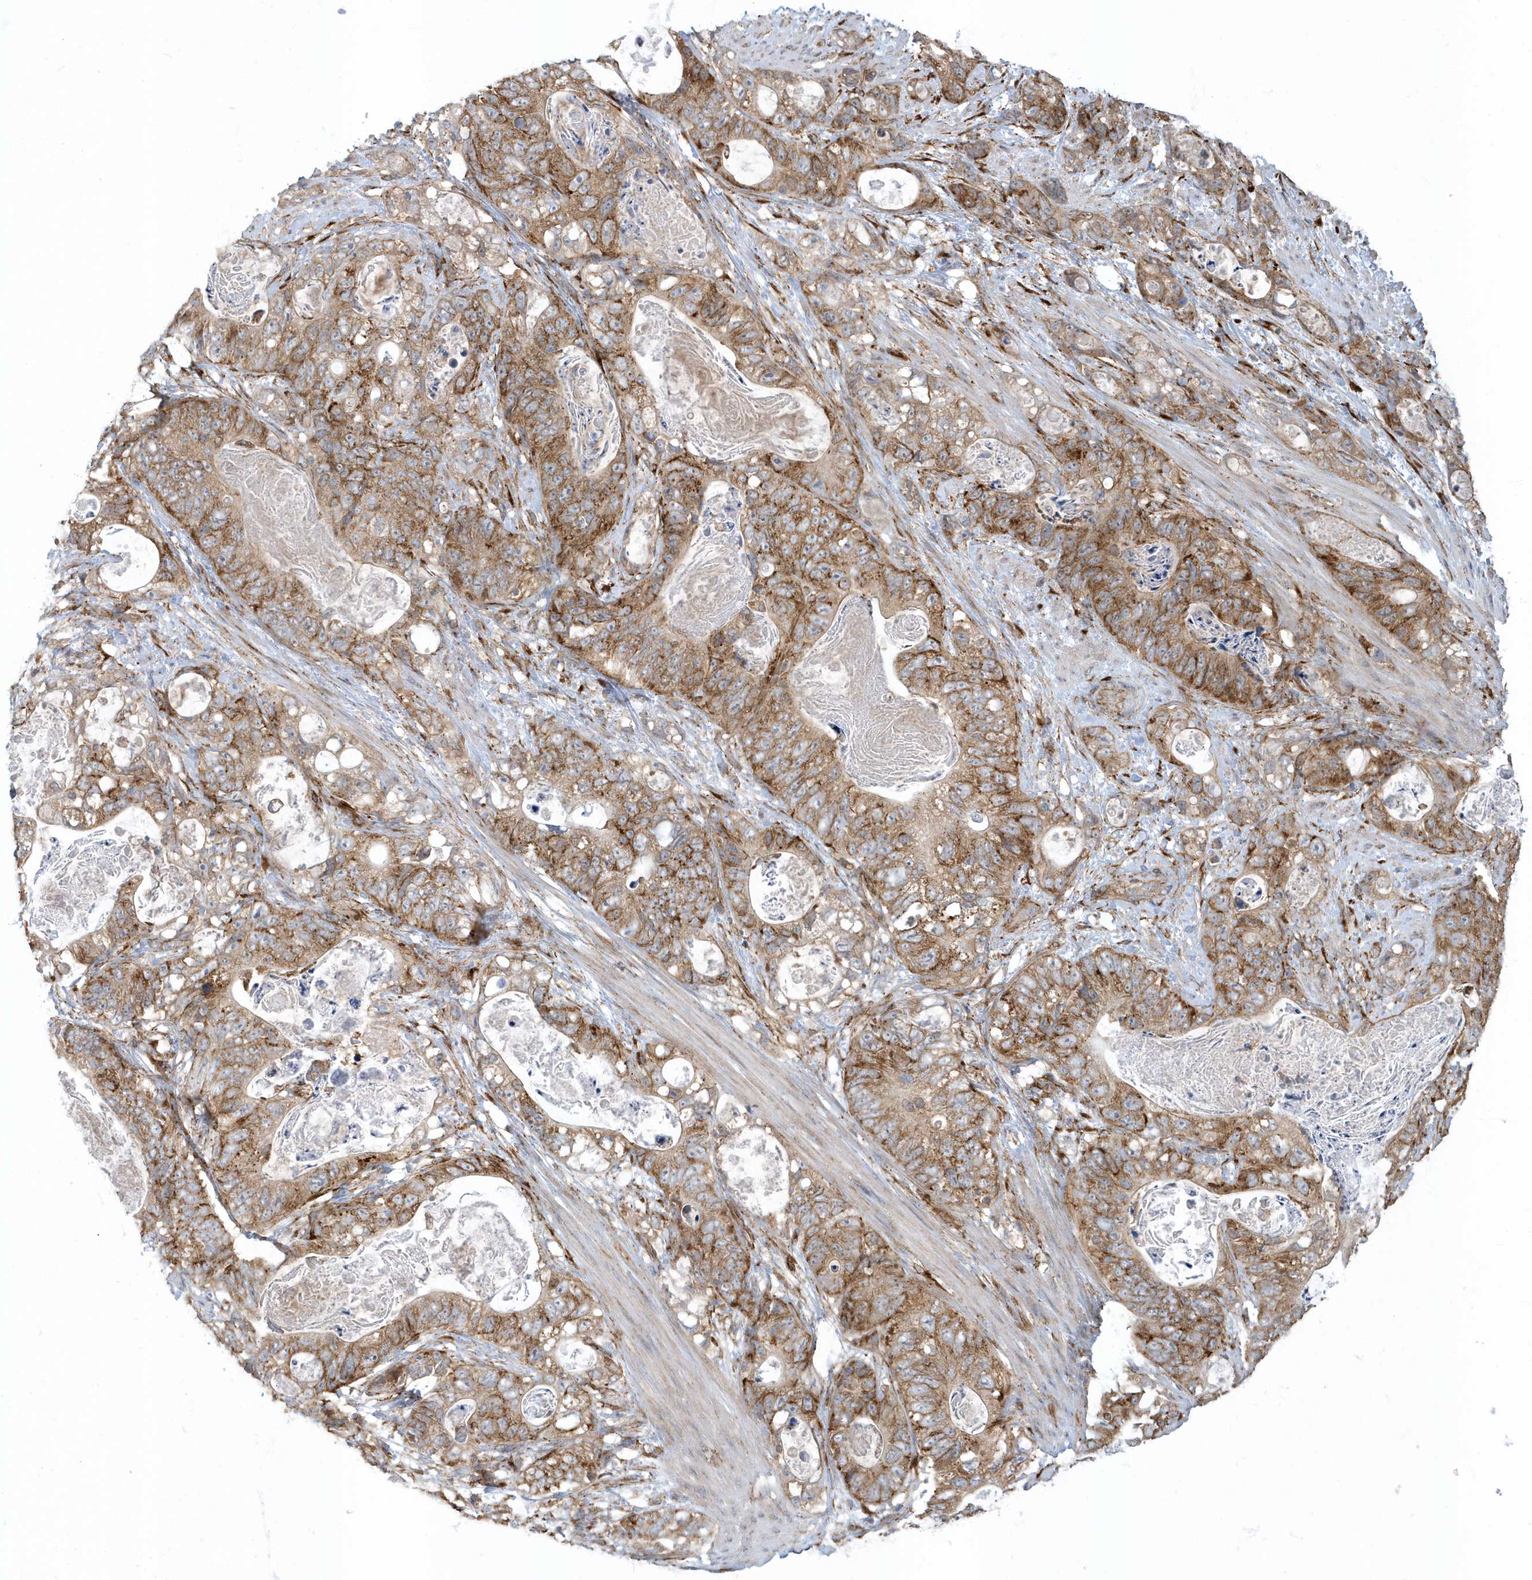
{"staining": {"intensity": "moderate", "quantity": ">75%", "location": "cytoplasmic/membranous"}, "tissue": "stomach cancer", "cell_type": "Tumor cells", "image_type": "cancer", "snomed": [{"axis": "morphology", "description": "Normal tissue, NOS"}, {"axis": "morphology", "description": "Adenocarcinoma, NOS"}, {"axis": "topography", "description": "Stomach"}], "caption": "Immunohistochemistry (IHC) (DAB) staining of stomach adenocarcinoma shows moderate cytoplasmic/membranous protein staining in approximately >75% of tumor cells.", "gene": "HRH4", "patient": {"sex": "female", "age": 89}}